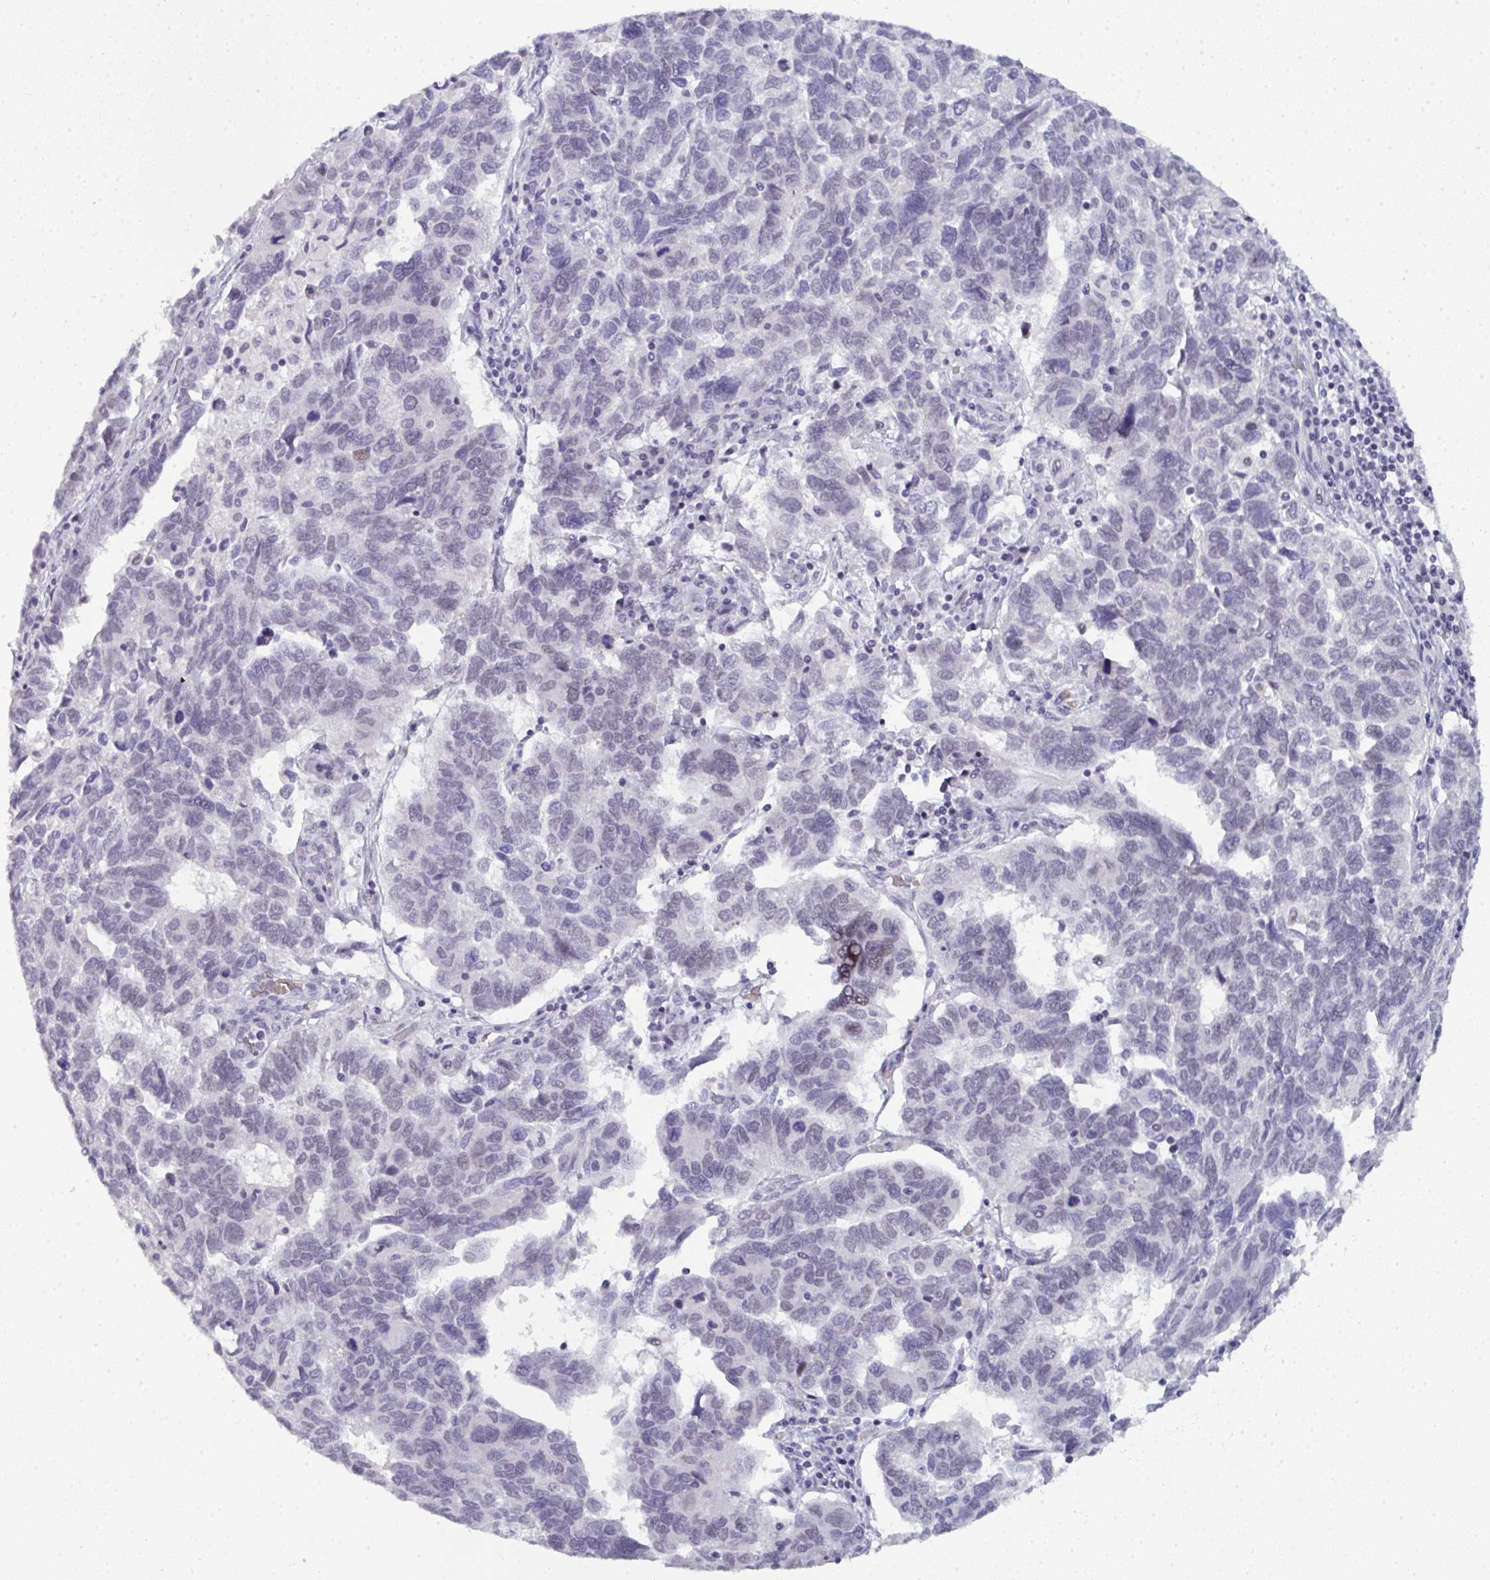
{"staining": {"intensity": "negative", "quantity": "none", "location": "none"}, "tissue": "ovarian cancer", "cell_type": "Tumor cells", "image_type": "cancer", "snomed": [{"axis": "morphology", "description": "Cystadenocarcinoma, serous, NOS"}, {"axis": "topography", "description": "Ovary"}], "caption": "An IHC photomicrograph of ovarian serous cystadenocarcinoma is shown. There is no staining in tumor cells of ovarian serous cystadenocarcinoma.", "gene": "TNMD", "patient": {"sex": "female", "age": 64}}